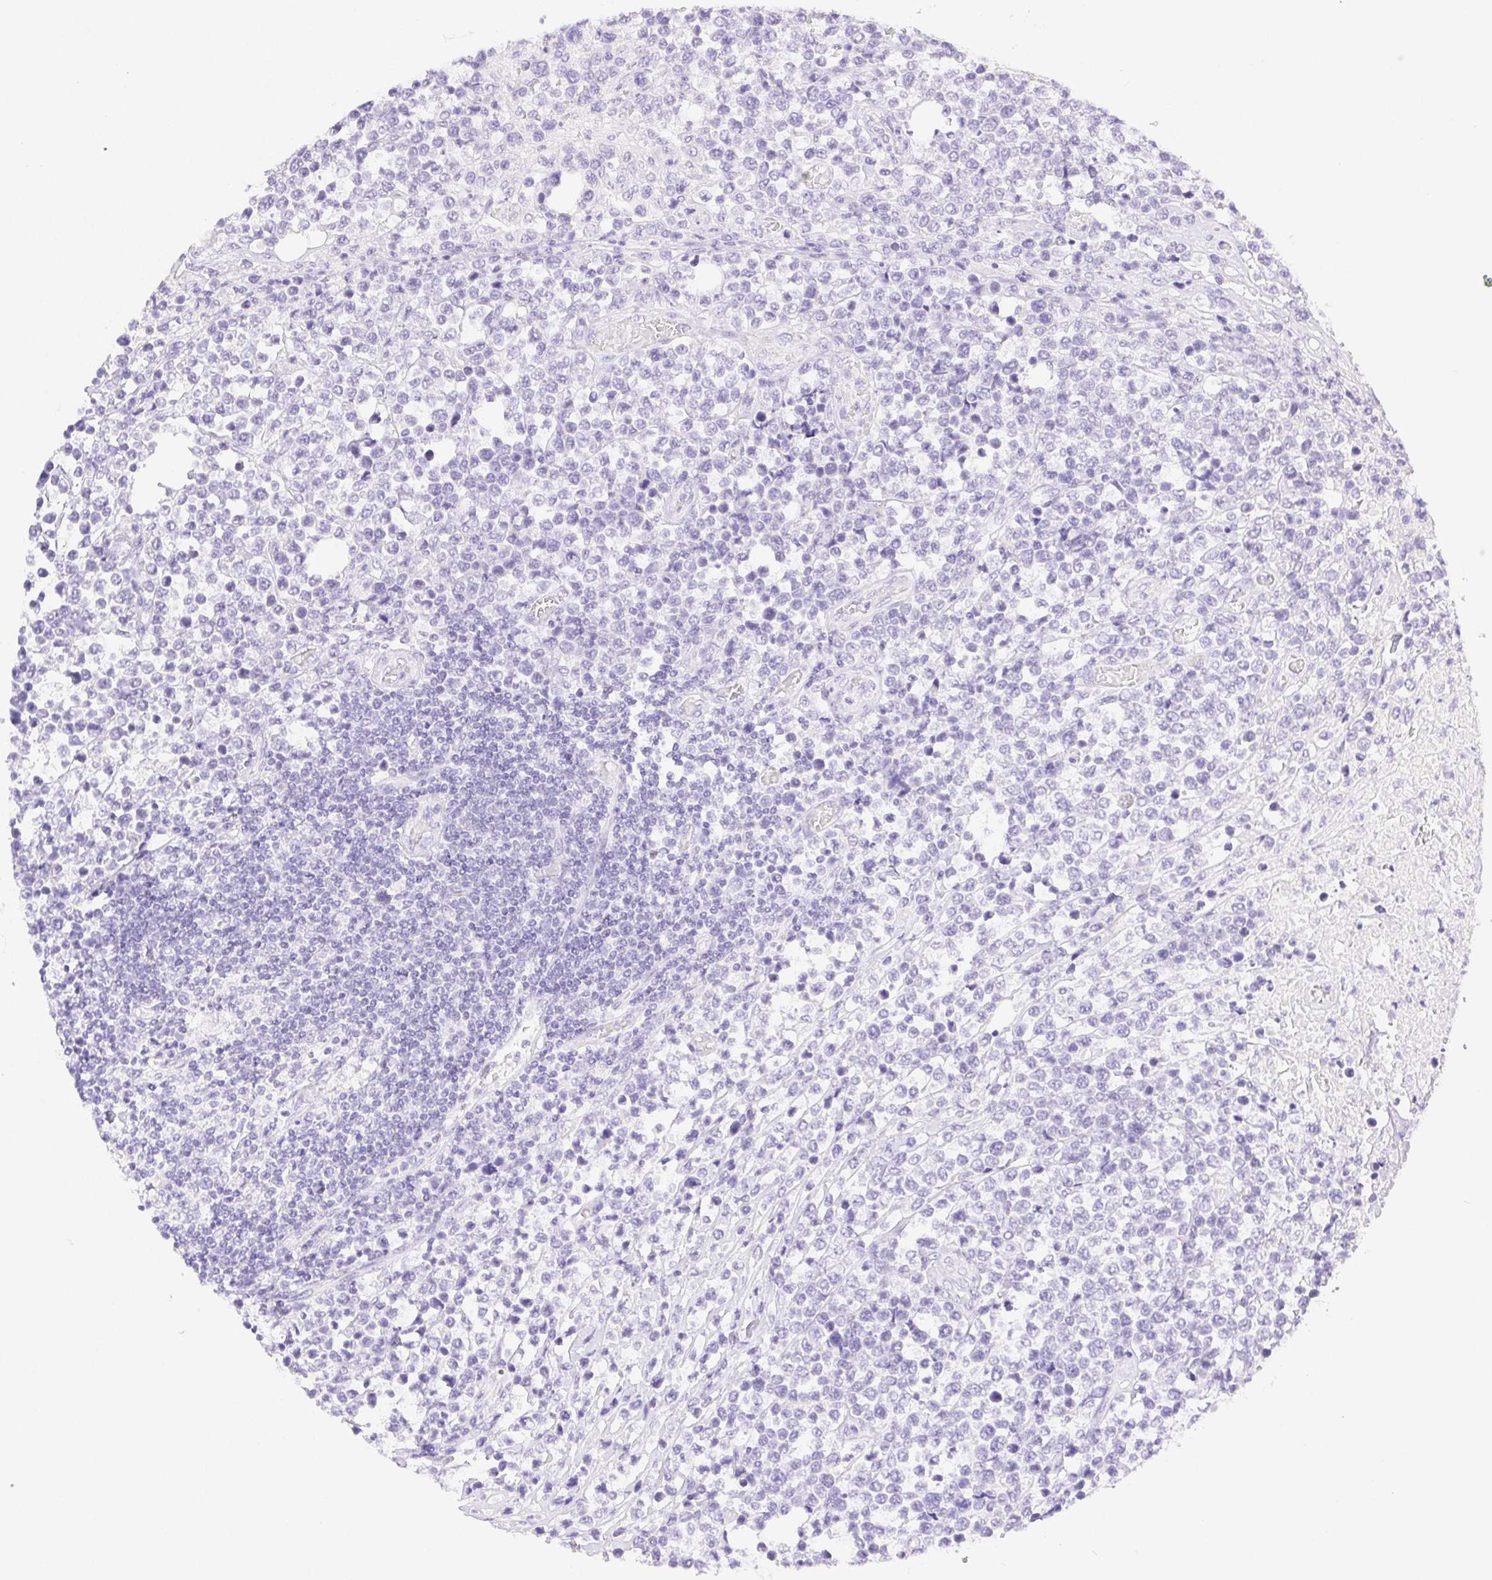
{"staining": {"intensity": "negative", "quantity": "none", "location": "none"}, "tissue": "lymphoma", "cell_type": "Tumor cells", "image_type": "cancer", "snomed": [{"axis": "morphology", "description": "Malignant lymphoma, non-Hodgkin's type, High grade"}, {"axis": "topography", "description": "Soft tissue"}], "caption": "A high-resolution image shows immunohistochemistry (IHC) staining of lymphoma, which exhibits no significant positivity in tumor cells. The staining was performed using DAB to visualize the protein expression in brown, while the nuclei were stained in blue with hematoxylin (Magnification: 20x).", "gene": "SPACA4", "patient": {"sex": "female", "age": 56}}